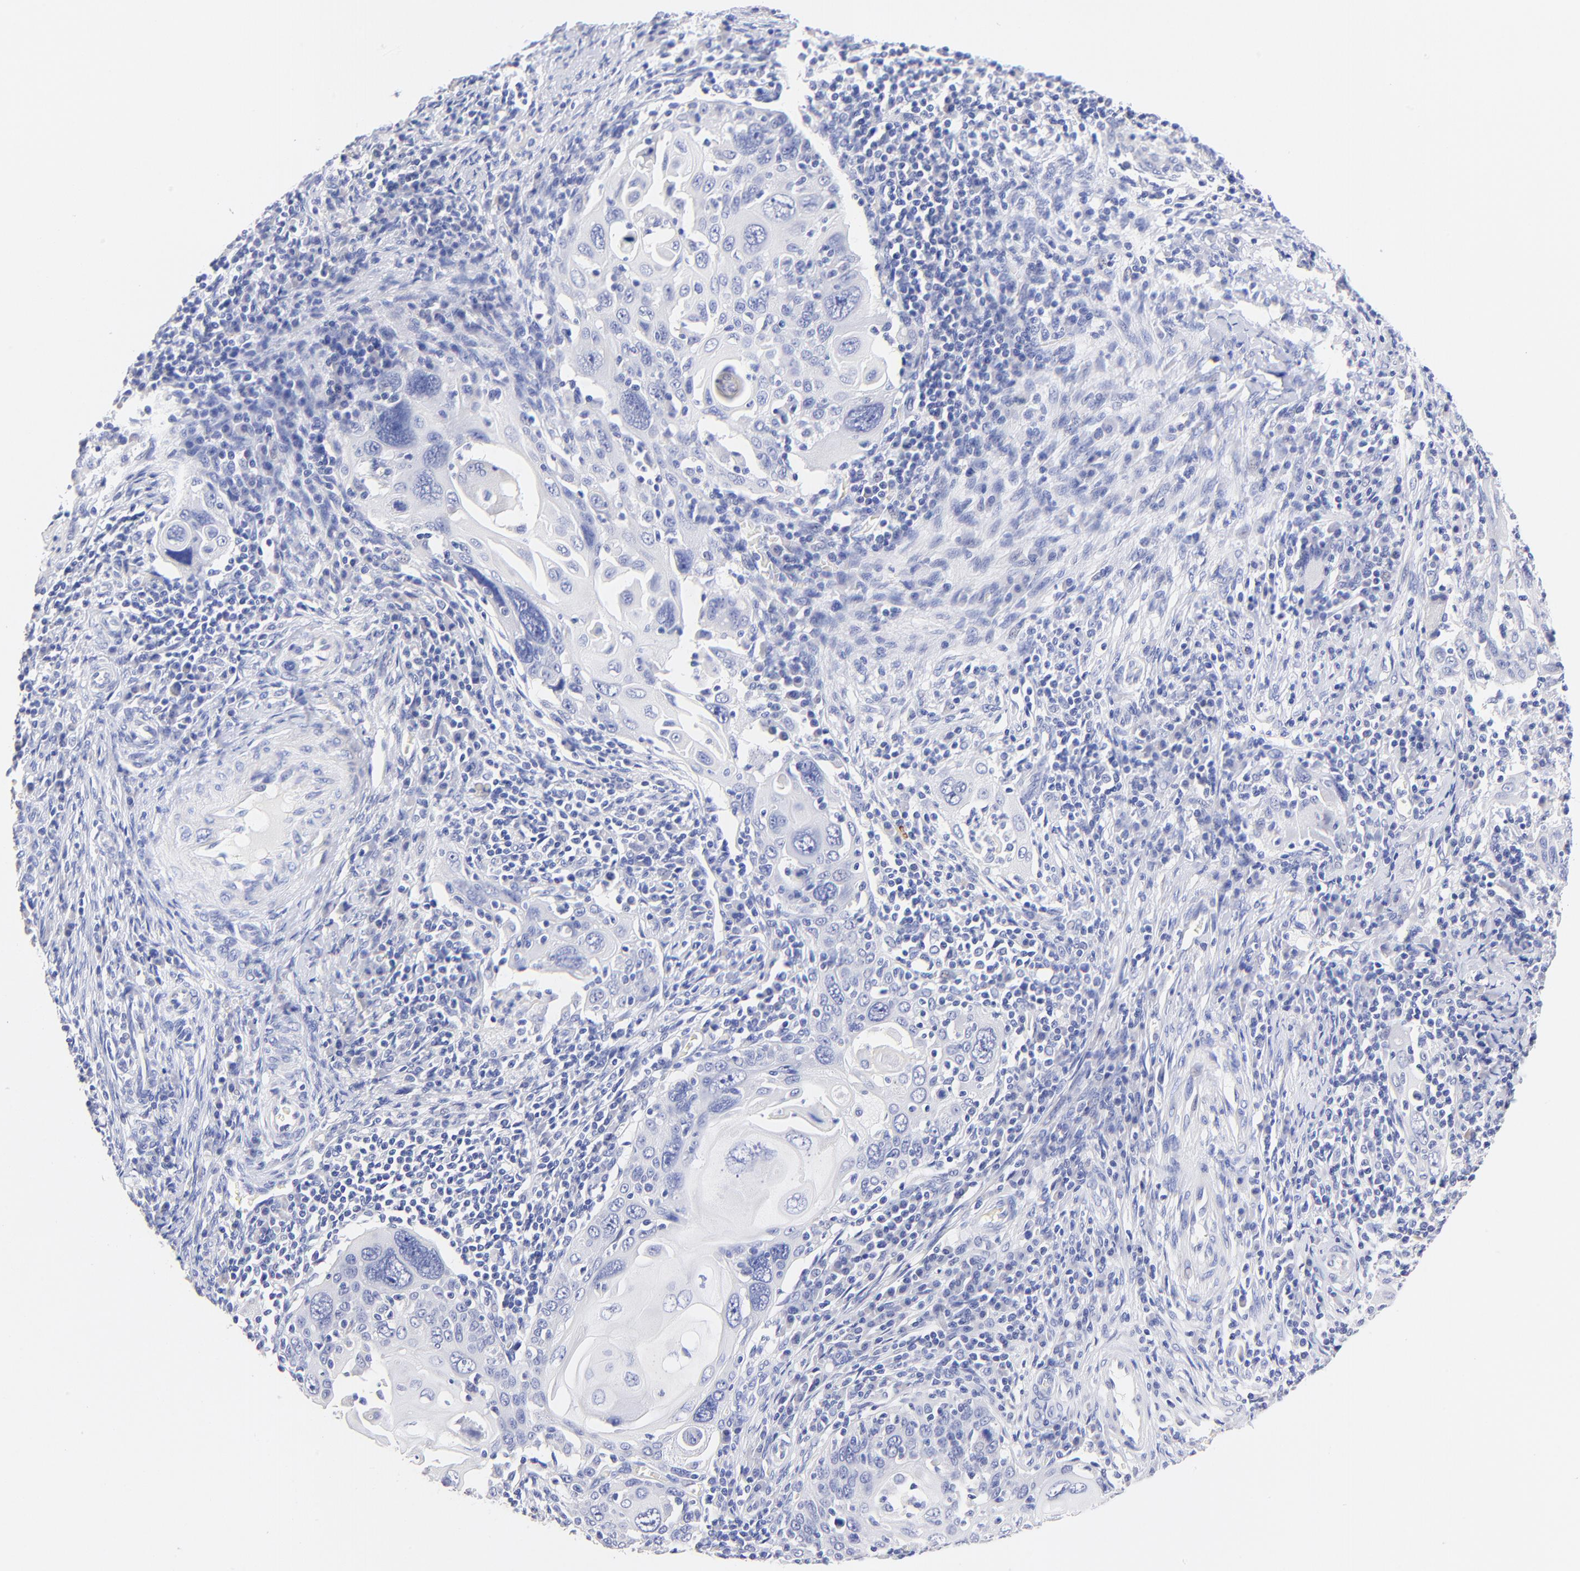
{"staining": {"intensity": "negative", "quantity": "none", "location": "none"}, "tissue": "cervical cancer", "cell_type": "Tumor cells", "image_type": "cancer", "snomed": [{"axis": "morphology", "description": "Squamous cell carcinoma, NOS"}, {"axis": "topography", "description": "Cervix"}], "caption": "High power microscopy photomicrograph of an immunohistochemistry image of cervical cancer, revealing no significant positivity in tumor cells. (DAB IHC visualized using brightfield microscopy, high magnification).", "gene": "RAB3A", "patient": {"sex": "female", "age": 54}}